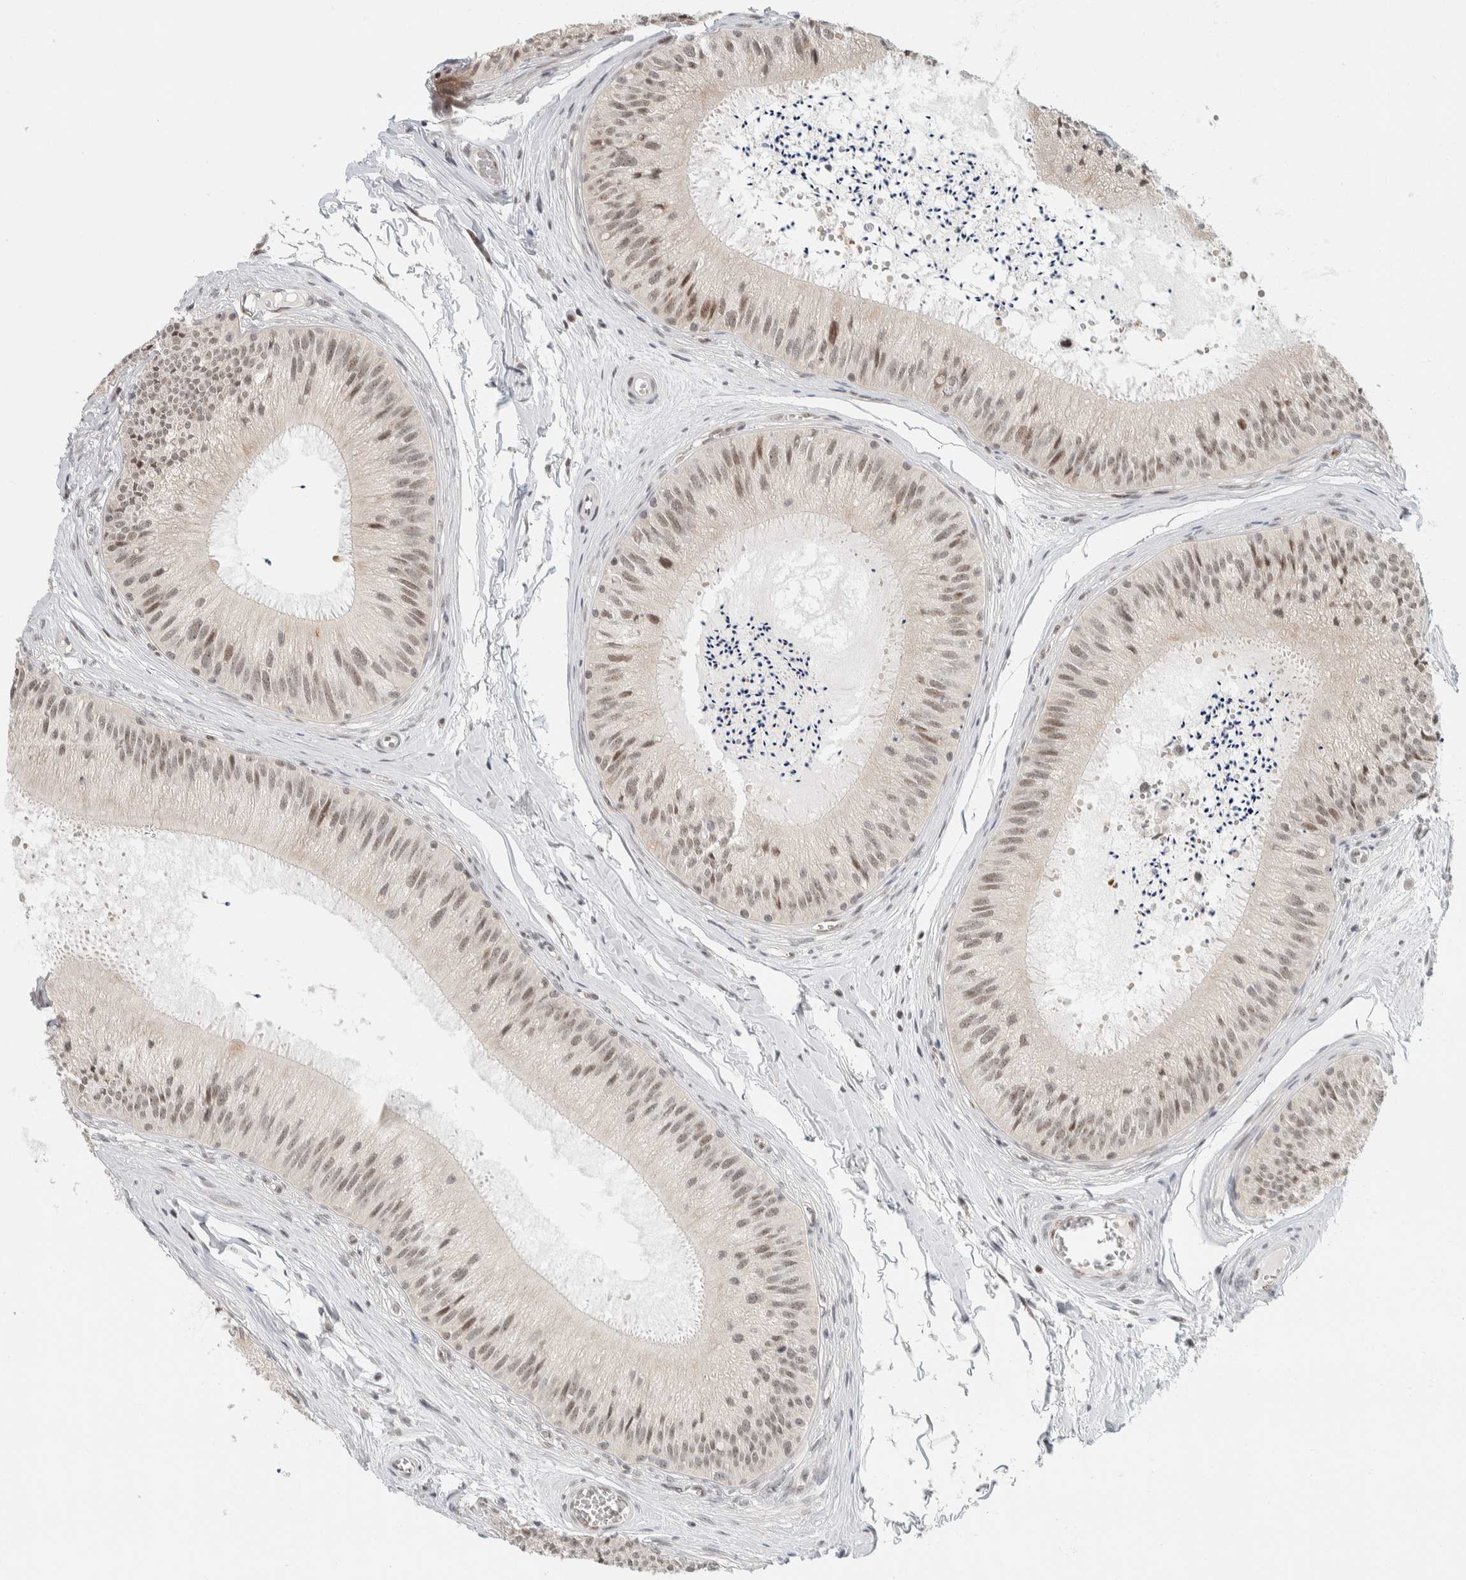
{"staining": {"intensity": "moderate", "quantity": ">75%", "location": "cytoplasmic/membranous,nuclear"}, "tissue": "epididymis", "cell_type": "Glandular cells", "image_type": "normal", "snomed": [{"axis": "morphology", "description": "Normal tissue, NOS"}, {"axis": "topography", "description": "Epididymis"}], "caption": "Brown immunohistochemical staining in benign epididymis reveals moderate cytoplasmic/membranous,nuclear positivity in approximately >75% of glandular cells.", "gene": "ZBTB2", "patient": {"sex": "male", "age": 31}}